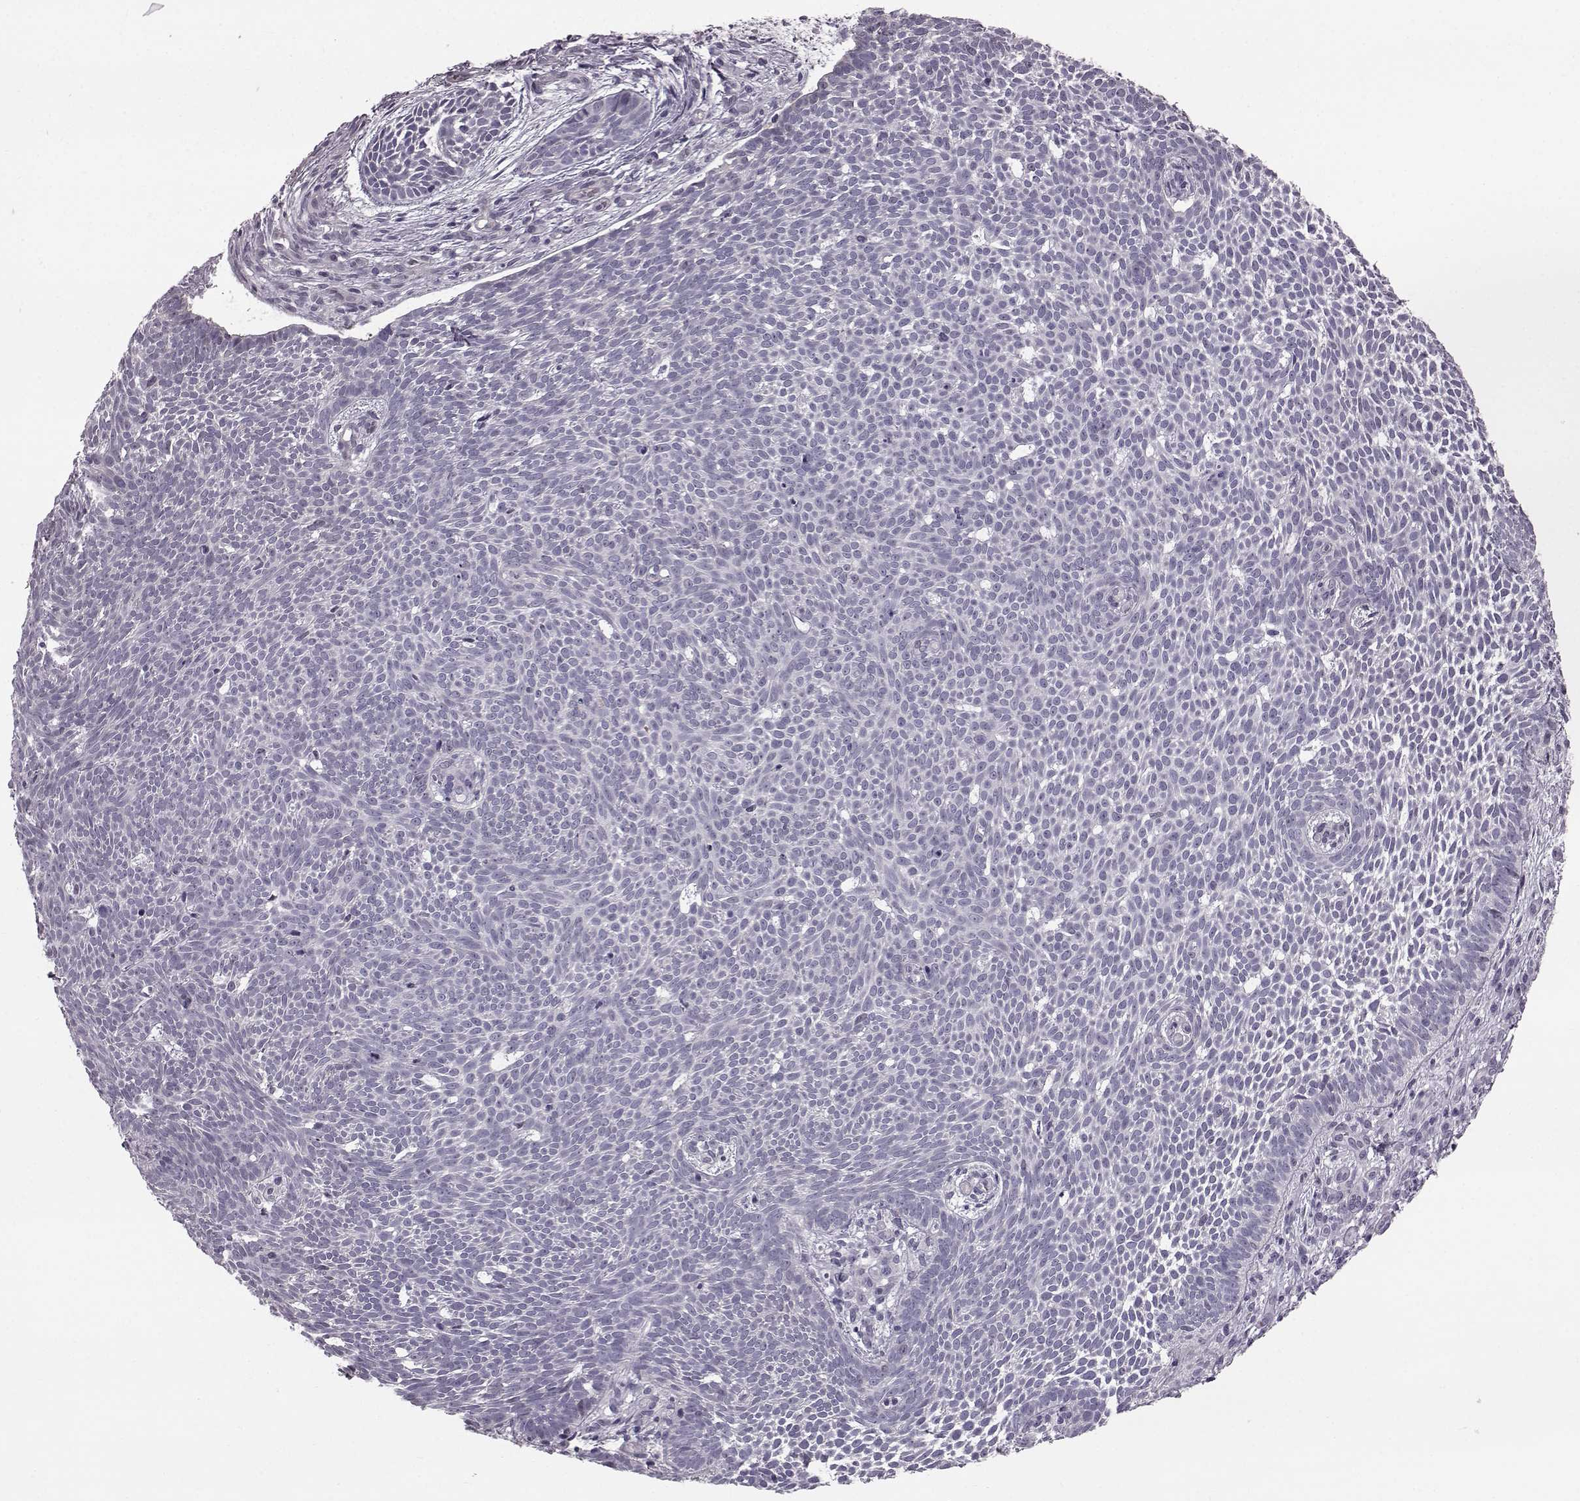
{"staining": {"intensity": "negative", "quantity": "none", "location": "none"}, "tissue": "skin cancer", "cell_type": "Tumor cells", "image_type": "cancer", "snomed": [{"axis": "morphology", "description": "Basal cell carcinoma"}, {"axis": "topography", "description": "Skin"}], "caption": "DAB (3,3'-diaminobenzidine) immunohistochemical staining of human skin cancer exhibits no significant positivity in tumor cells.", "gene": "TCHHL1", "patient": {"sex": "male", "age": 59}}